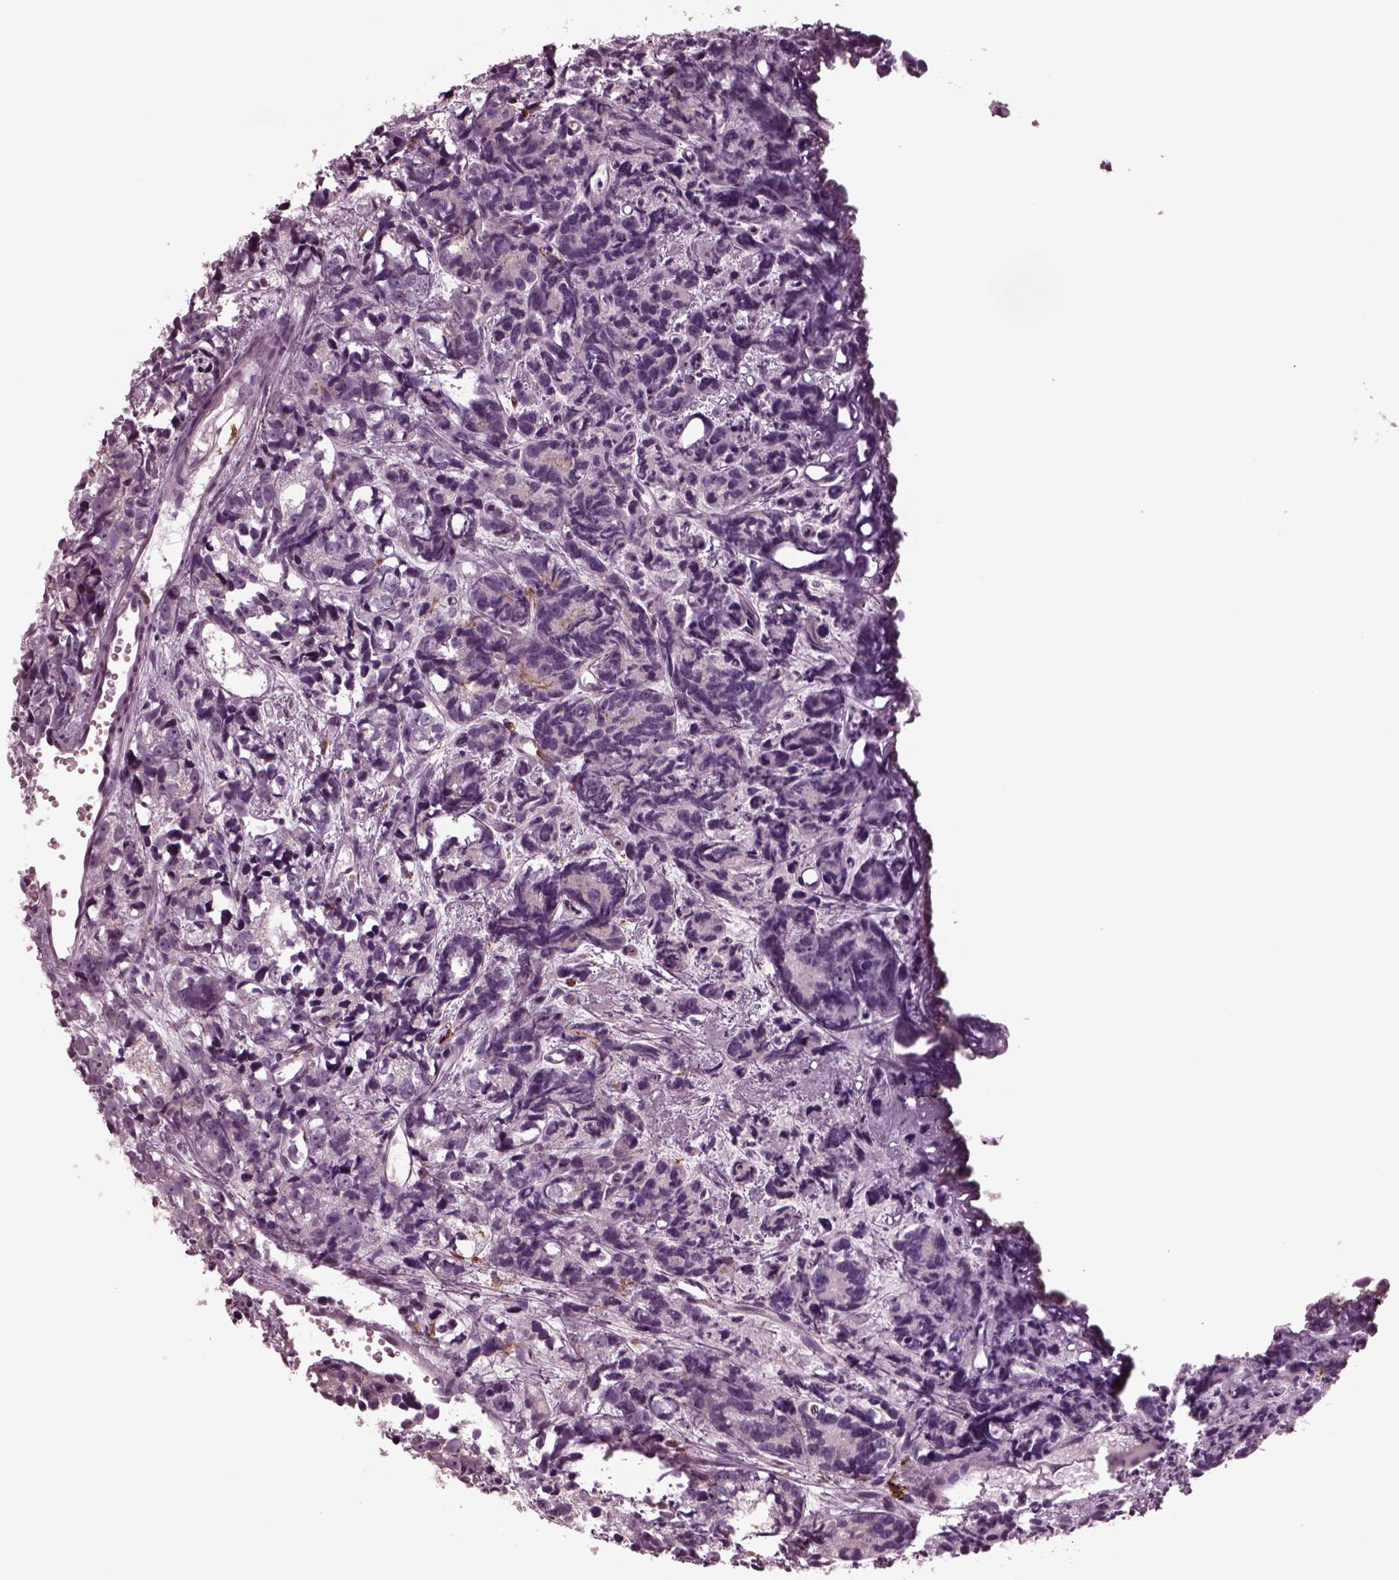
{"staining": {"intensity": "negative", "quantity": "none", "location": "none"}, "tissue": "prostate cancer", "cell_type": "Tumor cells", "image_type": "cancer", "snomed": [{"axis": "morphology", "description": "Adenocarcinoma, High grade"}, {"axis": "topography", "description": "Prostate"}], "caption": "An immunohistochemistry image of prostate cancer is shown. There is no staining in tumor cells of prostate cancer.", "gene": "AP4M1", "patient": {"sex": "male", "age": 77}}